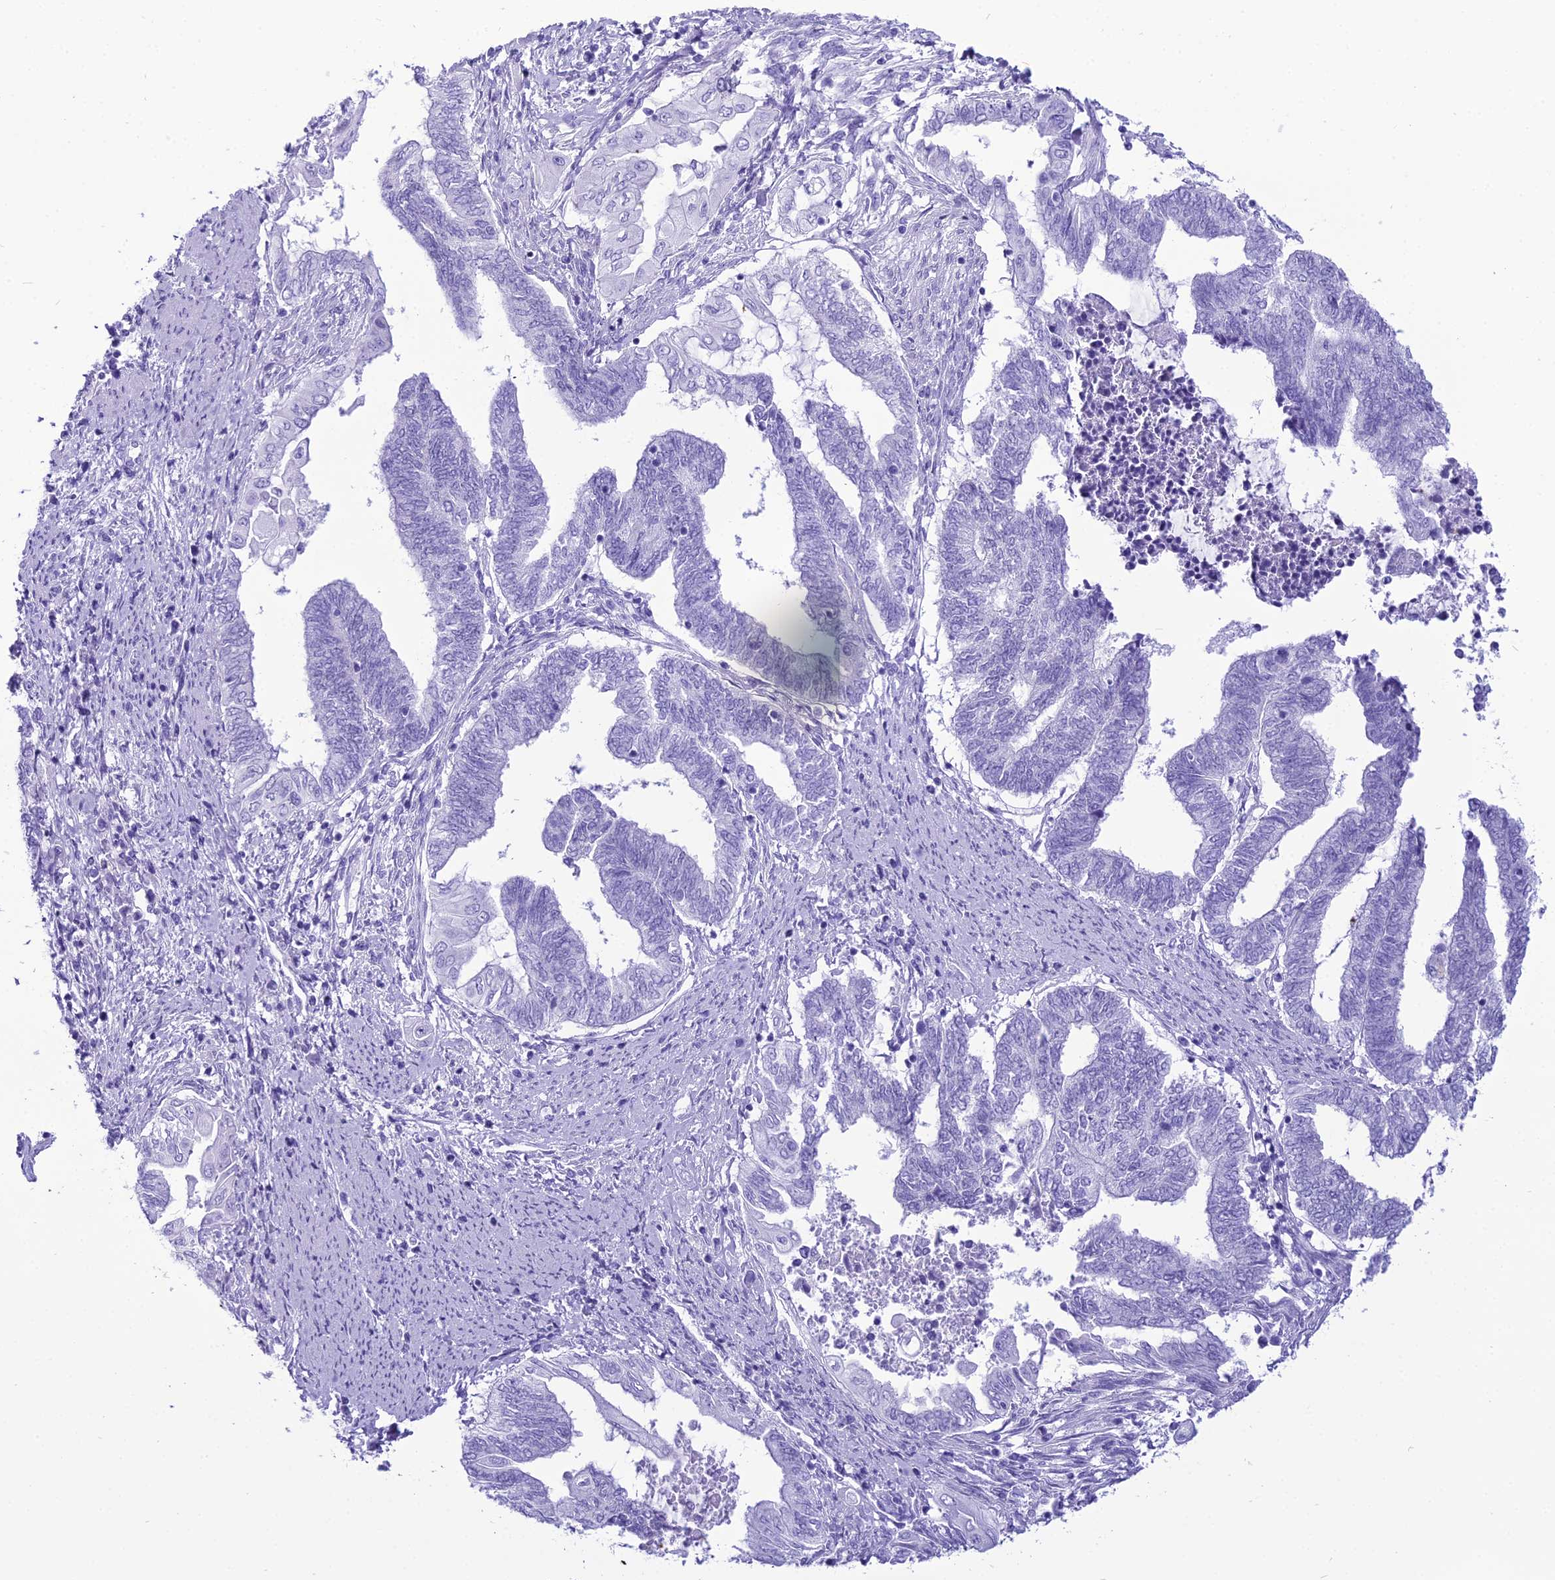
{"staining": {"intensity": "negative", "quantity": "none", "location": "none"}, "tissue": "endometrial cancer", "cell_type": "Tumor cells", "image_type": "cancer", "snomed": [{"axis": "morphology", "description": "Adenocarcinoma, NOS"}, {"axis": "topography", "description": "Uterus"}, {"axis": "topography", "description": "Endometrium"}], "caption": "Human endometrial cancer (adenocarcinoma) stained for a protein using IHC reveals no expression in tumor cells.", "gene": "PNMA5", "patient": {"sex": "female", "age": 70}}